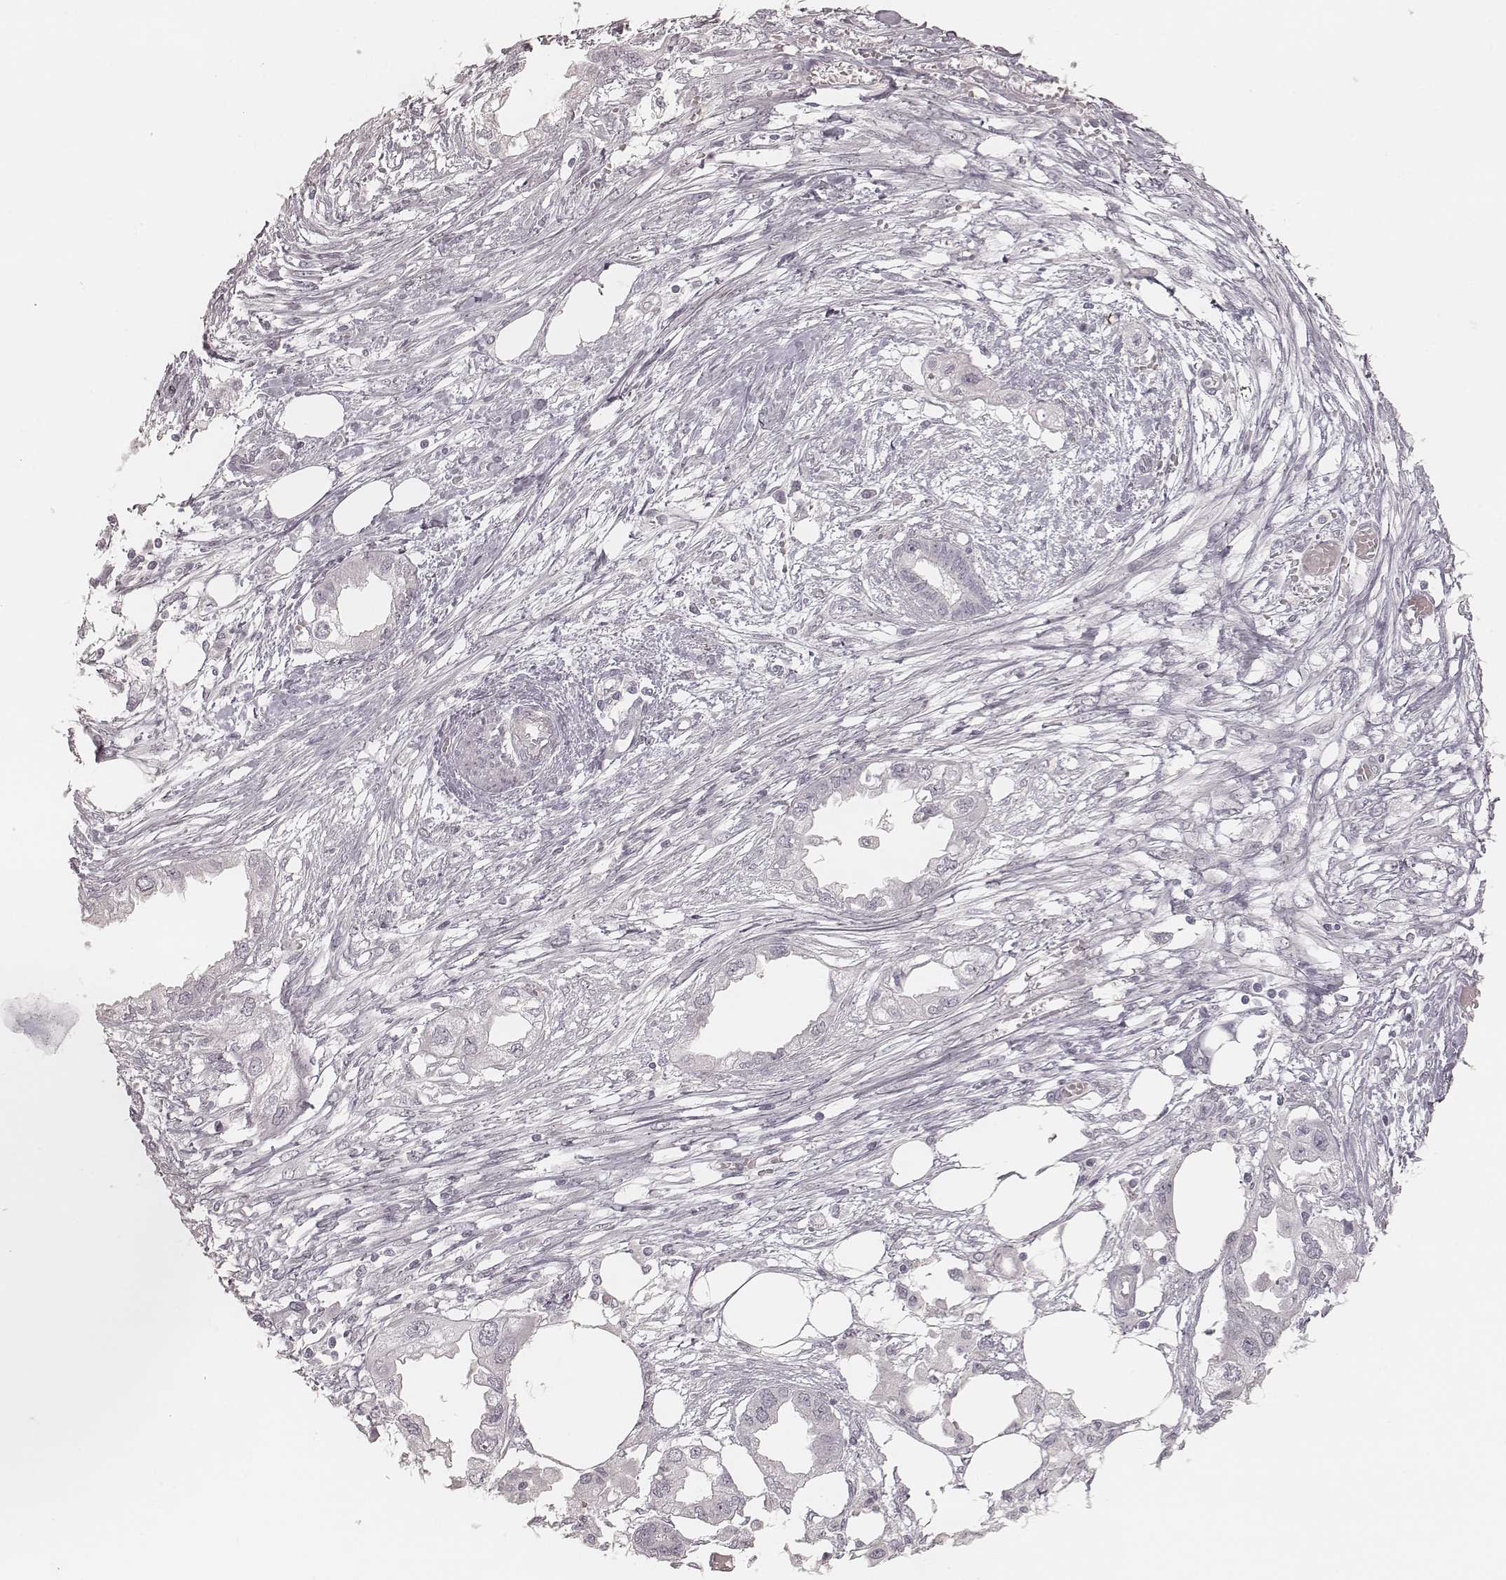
{"staining": {"intensity": "negative", "quantity": "none", "location": "none"}, "tissue": "endometrial cancer", "cell_type": "Tumor cells", "image_type": "cancer", "snomed": [{"axis": "morphology", "description": "Adenocarcinoma, NOS"}, {"axis": "morphology", "description": "Adenocarcinoma, metastatic, NOS"}, {"axis": "topography", "description": "Adipose tissue"}, {"axis": "topography", "description": "Endometrium"}], "caption": "Endometrial cancer (adenocarcinoma) was stained to show a protein in brown. There is no significant positivity in tumor cells.", "gene": "ACACB", "patient": {"sex": "female", "age": 67}}